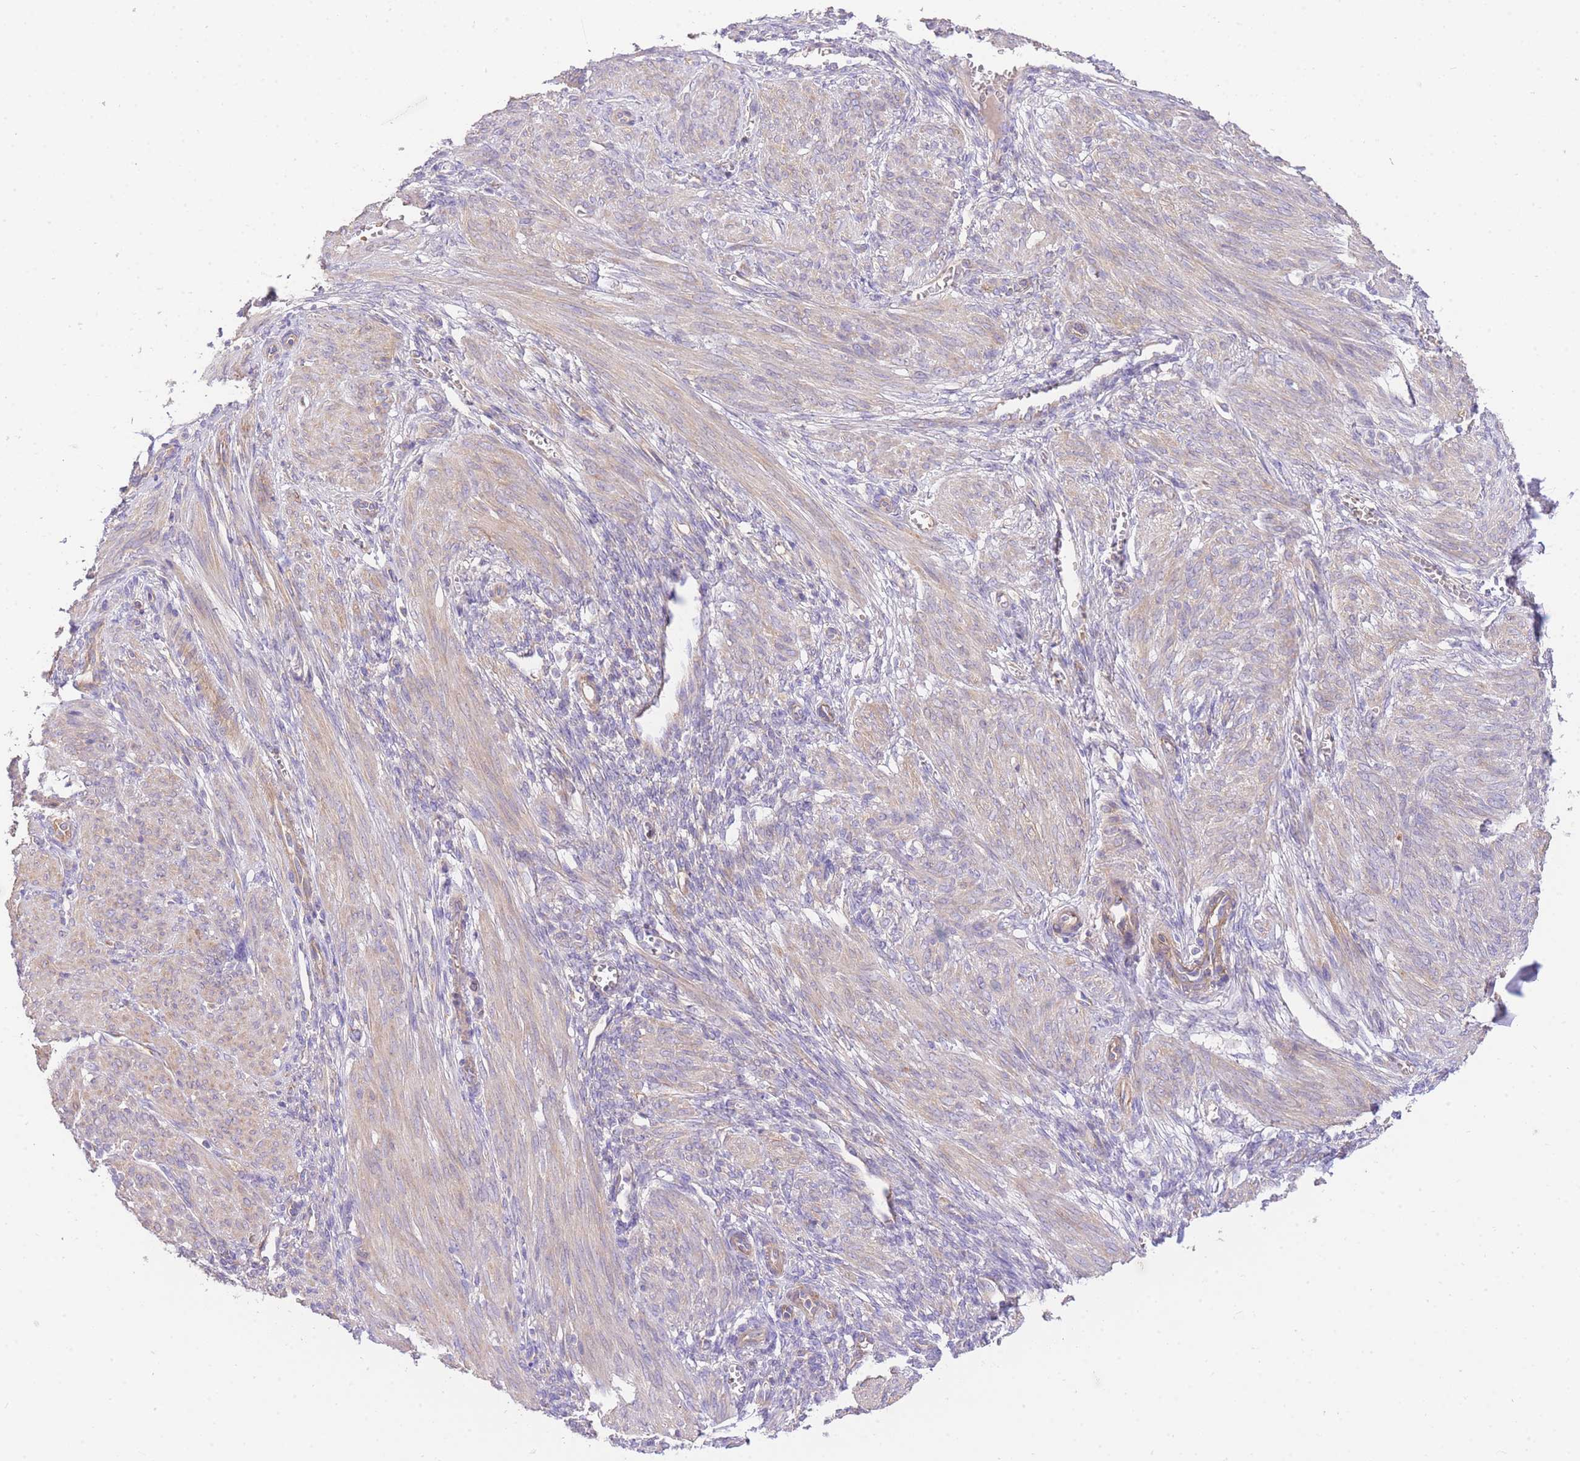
{"staining": {"intensity": "weak", "quantity": "25%-75%", "location": "cytoplasmic/membranous"}, "tissue": "smooth muscle", "cell_type": "Smooth muscle cells", "image_type": "normal", "snomed": [{"axis": "morphology", "description": "Normal tissue, NOS"}, {"axis": "topography", "description": "Smooth muscle"}], "caption": "Immunohistochemical staining of benign human smooth muscle displays weak cytoplasmic/membranous protein positivity in approximately 25%-75% of smooth muscle cells.", "gene": "INSYN2B", "patient": {"sex": "female", "age": 39}}